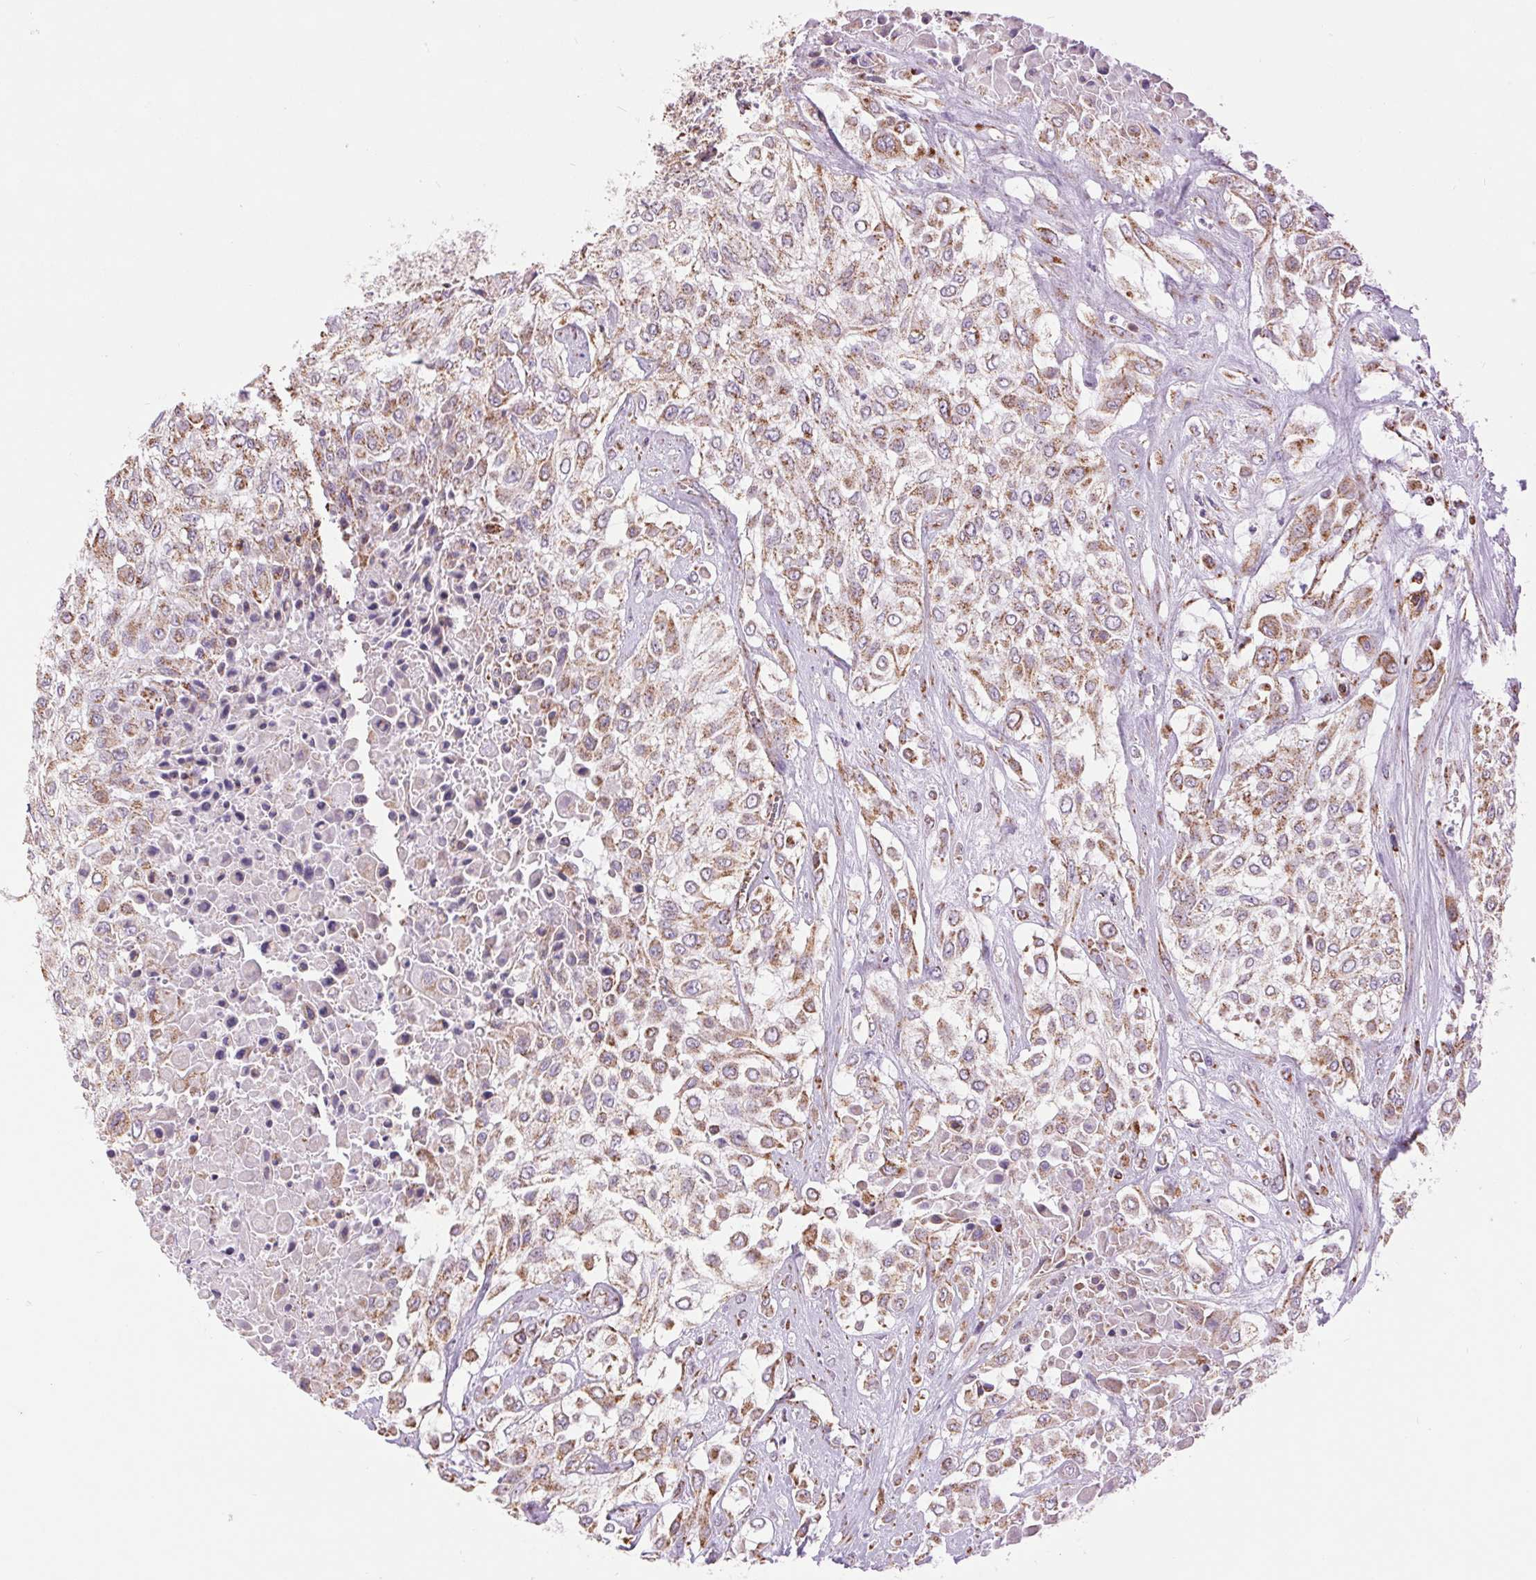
{"staining": {"intensity": "moderate", "quantity": ">75%", "location": "cytoplasmic/membranous"}, "tissue": "urothelial cancer", "cell_type": "Tumor cells", "image_type": "cancer", "snomed": [{"axis": "morphology", "description": "Urothelial carcinoma, High grade"}, {"axis": "topography", "description": "Urinary bladder"}], "caption": "Brown immunohistochemical staining in human urothelial cancer exhibits moderate cytoplasmic/membranous positivity in approximately >75% of tumor cells. The staining was performed using DAB to visualize the protein expression in brown, while the nuclei were stained in blue with hematoxylin (Magnification: 20x).", "gene": "ATP5PB", "patient": {"sex": "male", "age": 57}}